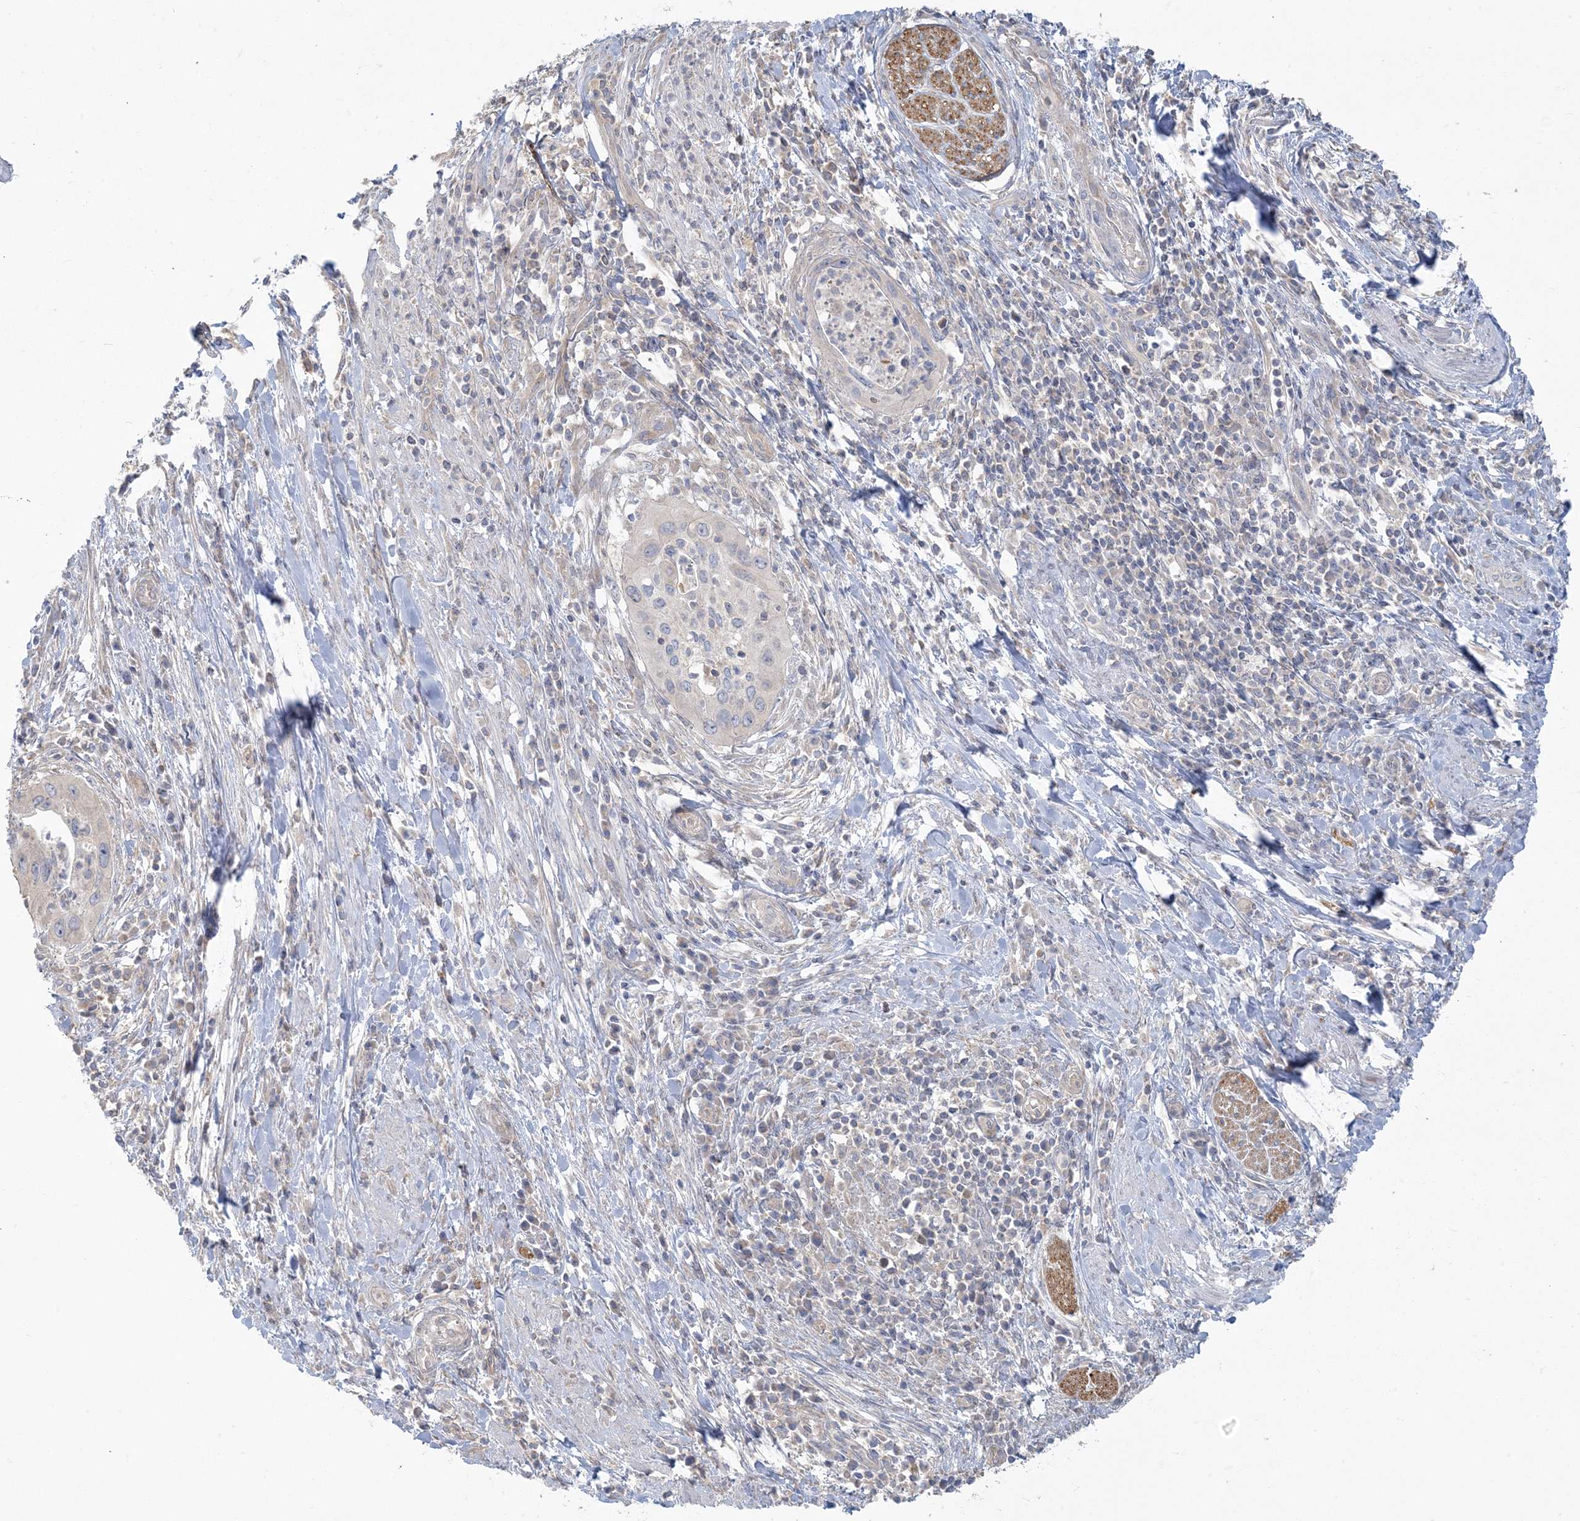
{"staining": {"intensity": "negative", "quantity": "none", "location": "none"}, "tissue": "cervical cancer", "cell_type": "Tumor cells", "image_type": "cancer", "snomed": [{"axis": "morphology", "description": "Squamous cell carcinoma, NOS"}, {"axis": "topography", "description": "Cervix"}], "caption": "Protein analysis of cervical cancer reveals no significant staining in tumor cells.", "gene": "ZC3H6", "patient": {"sex": "female", "age": 38}}